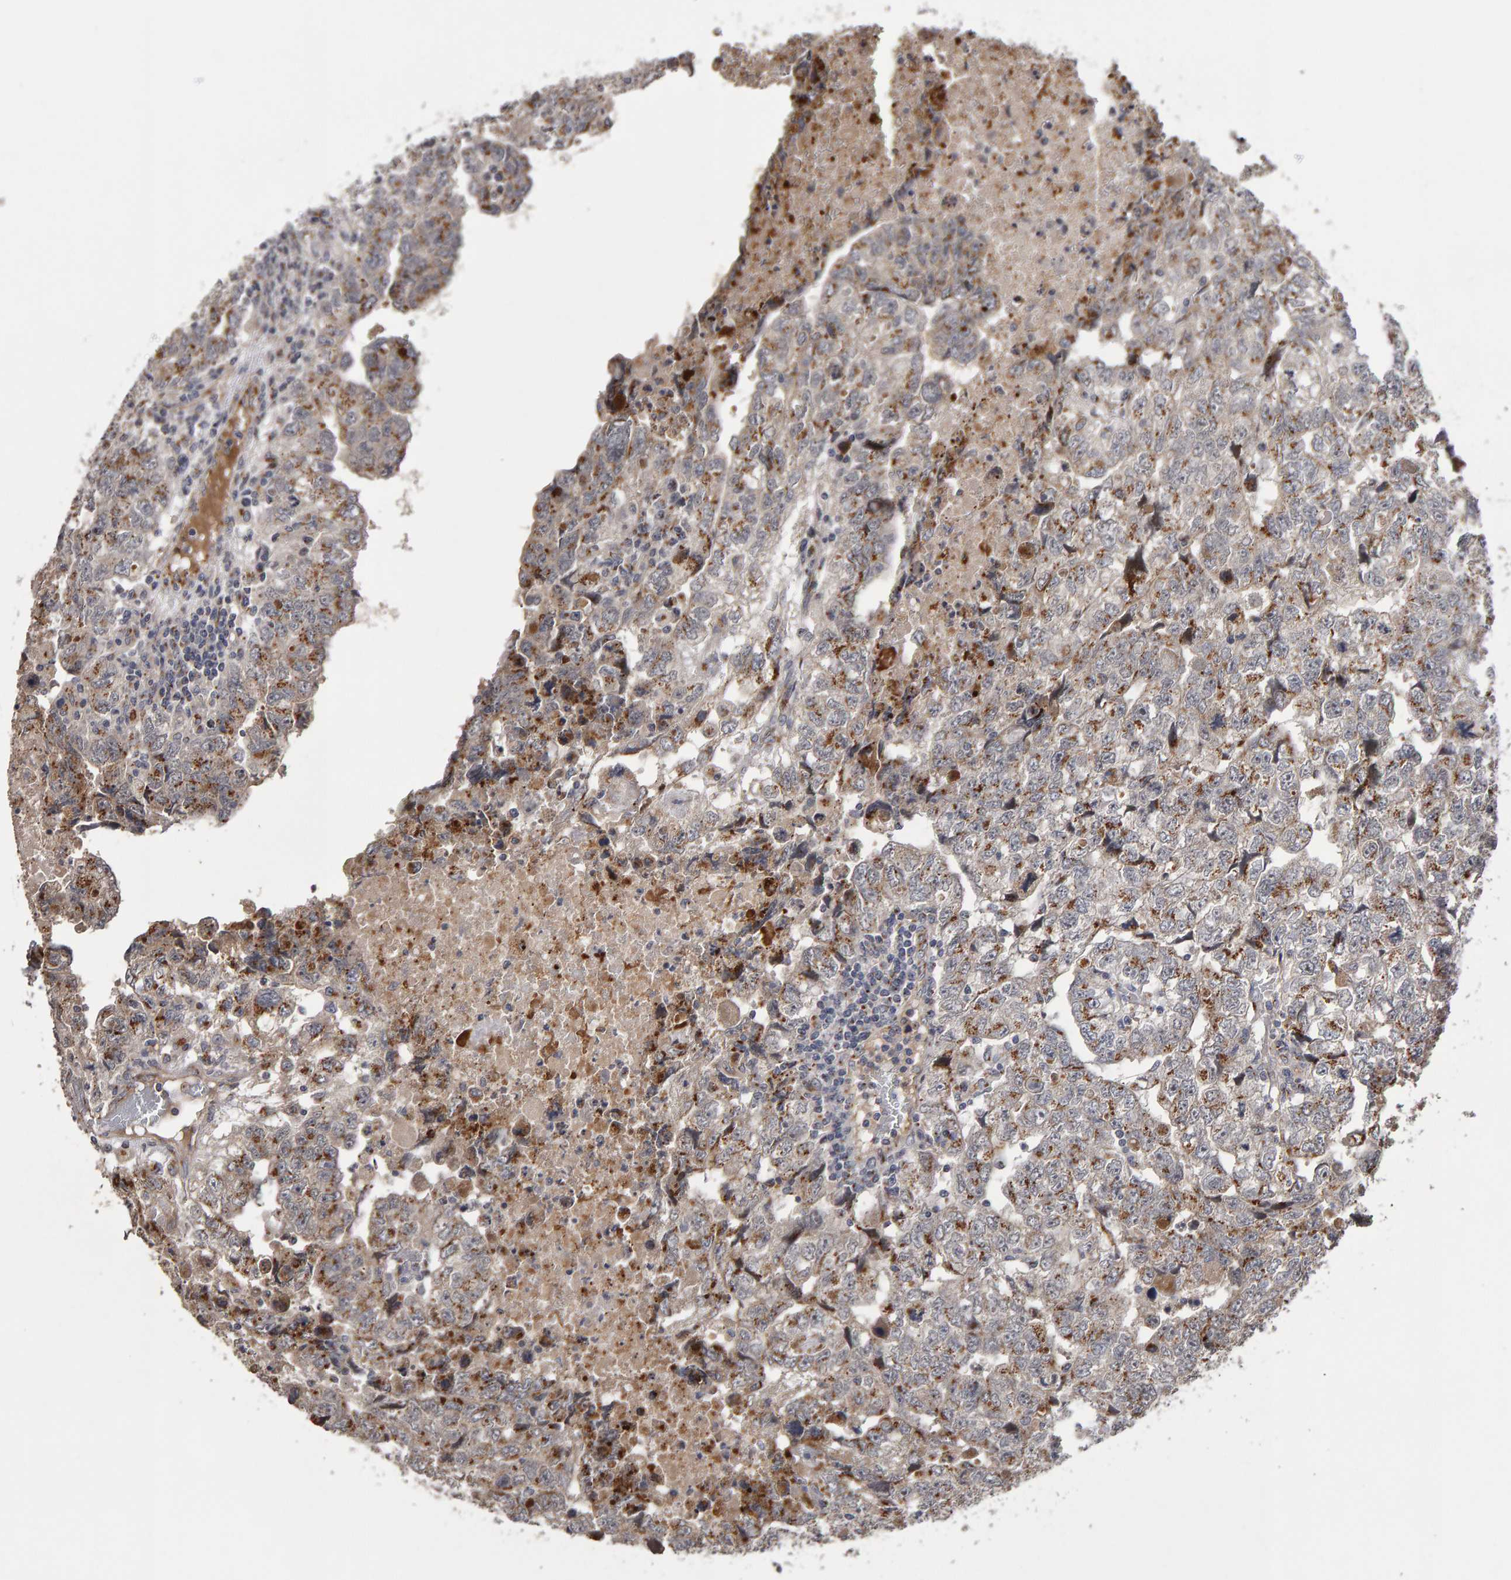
{"staining": {"intensity": "moderate", "quantity": "25%-75%", "location": "cytoplasmic/membranous"}, "tissue": "testis cancer", "cell_type": "Tumor cells", "image_type": "cancer", "snomed": [{"axis": "morphology", "description": "Carcinoma, Embryonal, NOS"}, {"axis": "topography", "description": "Testis"}], "caption": "The micrograph reveals a brown stain indicating the presence of a protein in the cytoplasmic/membranous of tumor cells in testis embryonal carcinoma.", "gene": "CANT1", "patient": {"sex": "male", "age": 36}}